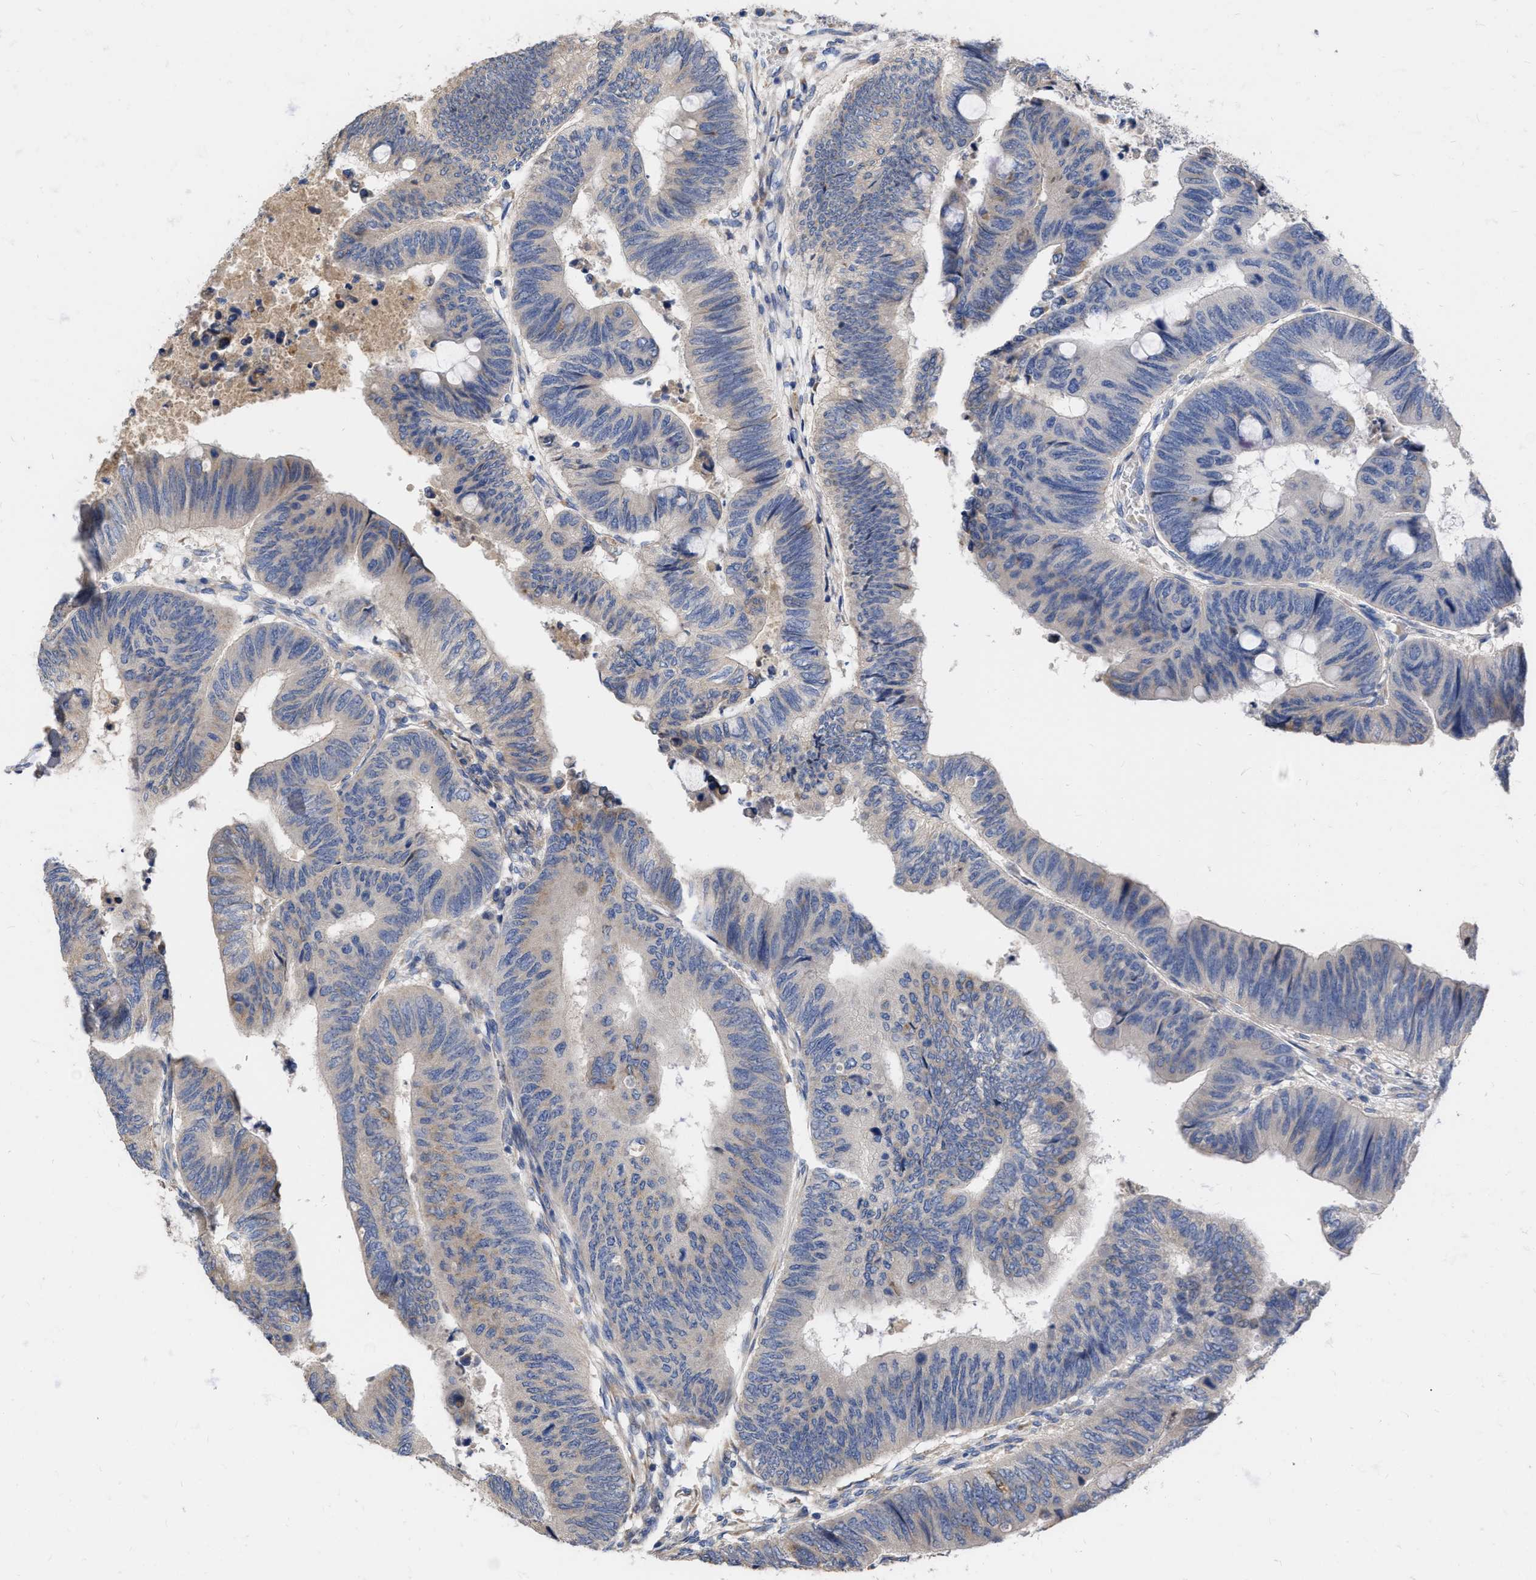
{"staining": {"intensity": "weak", "quantity": "<25%", "location": "cytoplasmic/membranous"}, "tissue": "colorectal cancer", "cell_type": "Tumor cells", "image_type": "cancer", "snomed": [{"axis": "morphology", "description": "Normal tissue, NOS"}, {"axis": "morphology", "description": "Adenocarcinoma, NOS"}, {"axis": "topography", "description": "Rectum"}, {"axis": "topography", "description": "Peripheral nerve tissue"}], "caption": "Immunohistochemistry of human adenocarcinoma (colorectal) displays no staining in tumor cells.", "gene": "MLST8", "patient": {"sex": "male", "age": 92}}